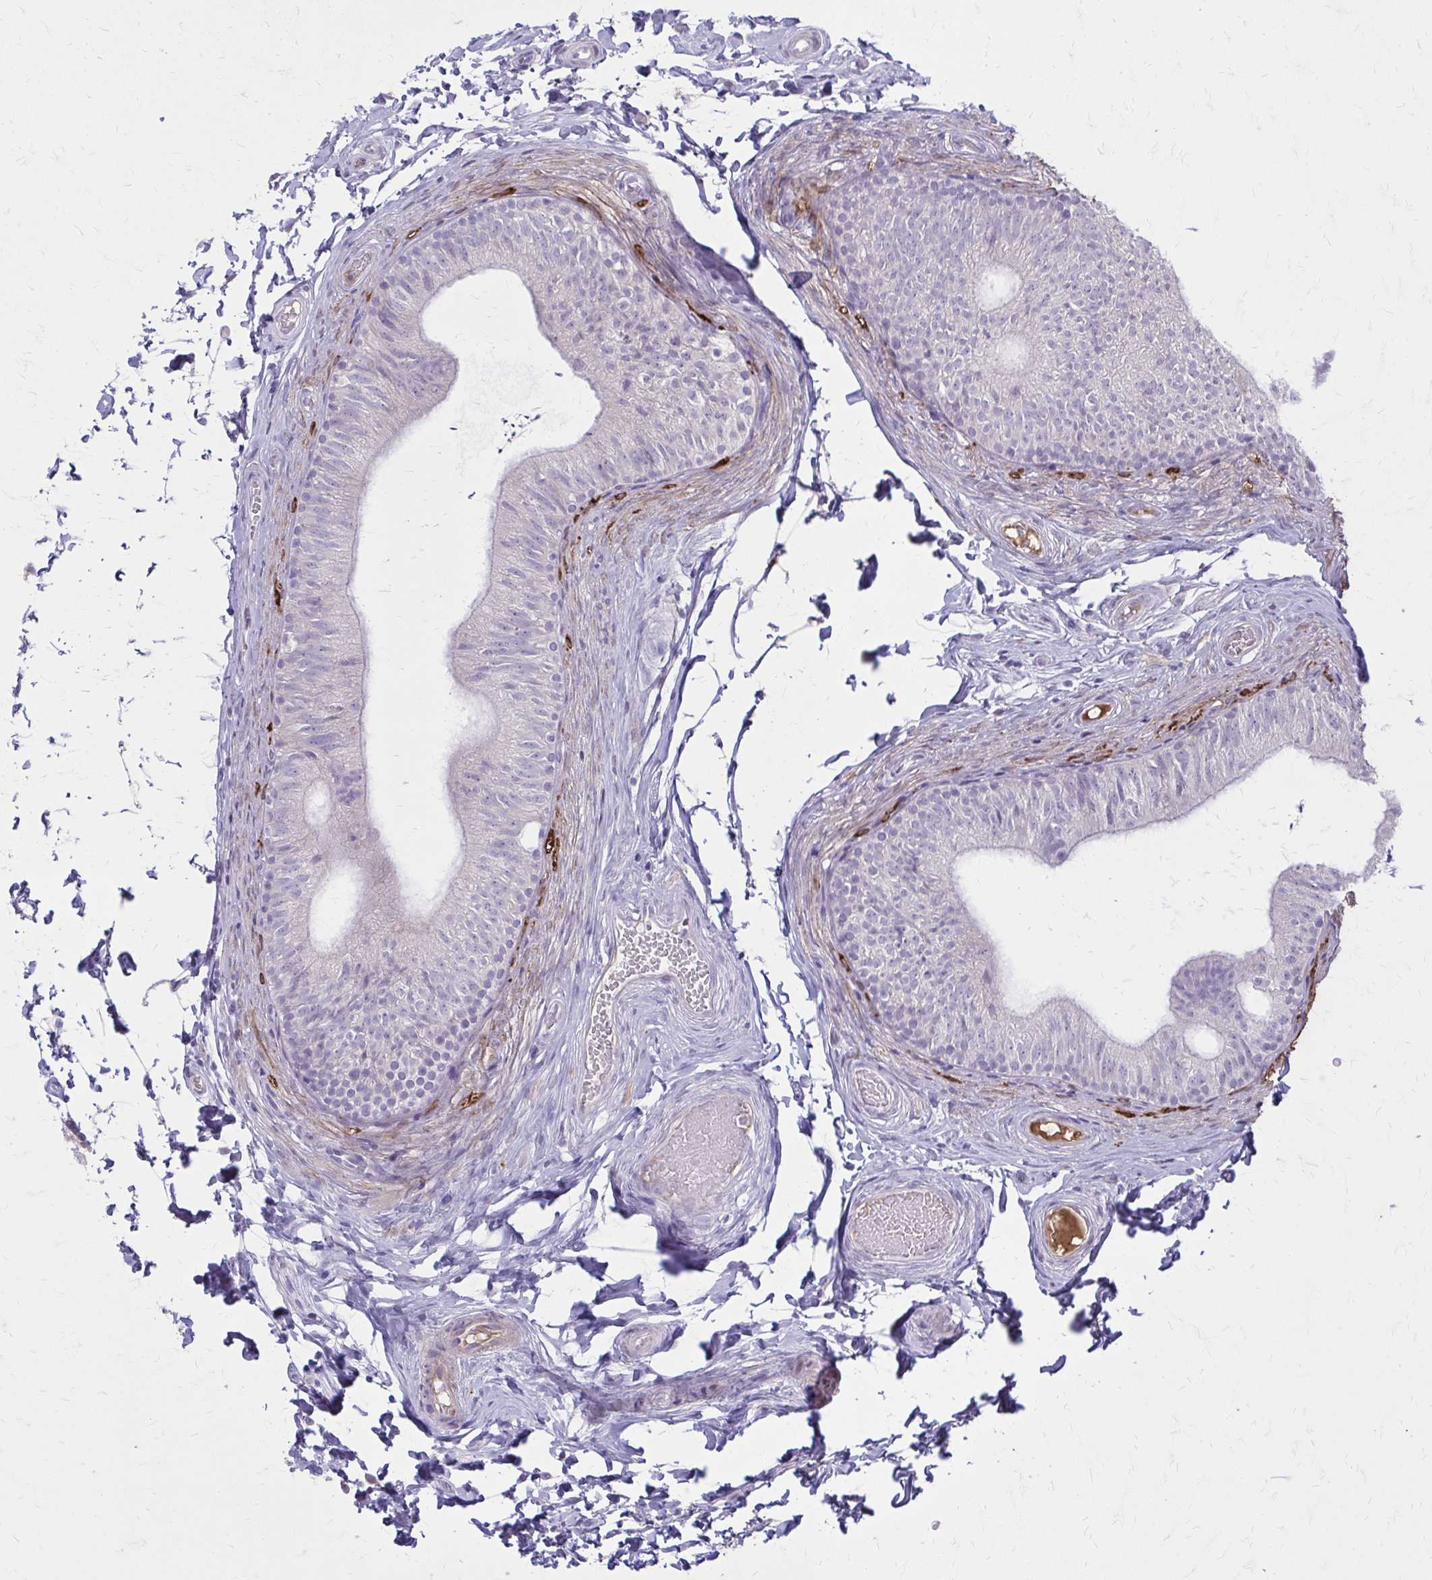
{"staining": {"intensity": "negative", "quantity": "none", "location": "none"}, "tissue": "epididymis", "cell_type": "Glandular cells", "image_type": "normal", "snomed": [{"axis": "morphology", "description": "Normal tissue, NOS"}, {"axis": "topography", "description": "Epididymis, spermatic cord, NOS"}, {"axis": "topography", "description": "Epididymis"}, {"axis": "topography", "description": "Peripheral nerve tissue"}], "caption": "Immunohistochemistry of normal epididymis exhibits no expression in glandular cells.", "gene": "SERPIND1", "patient": {"sex": "male", "age": 29}}